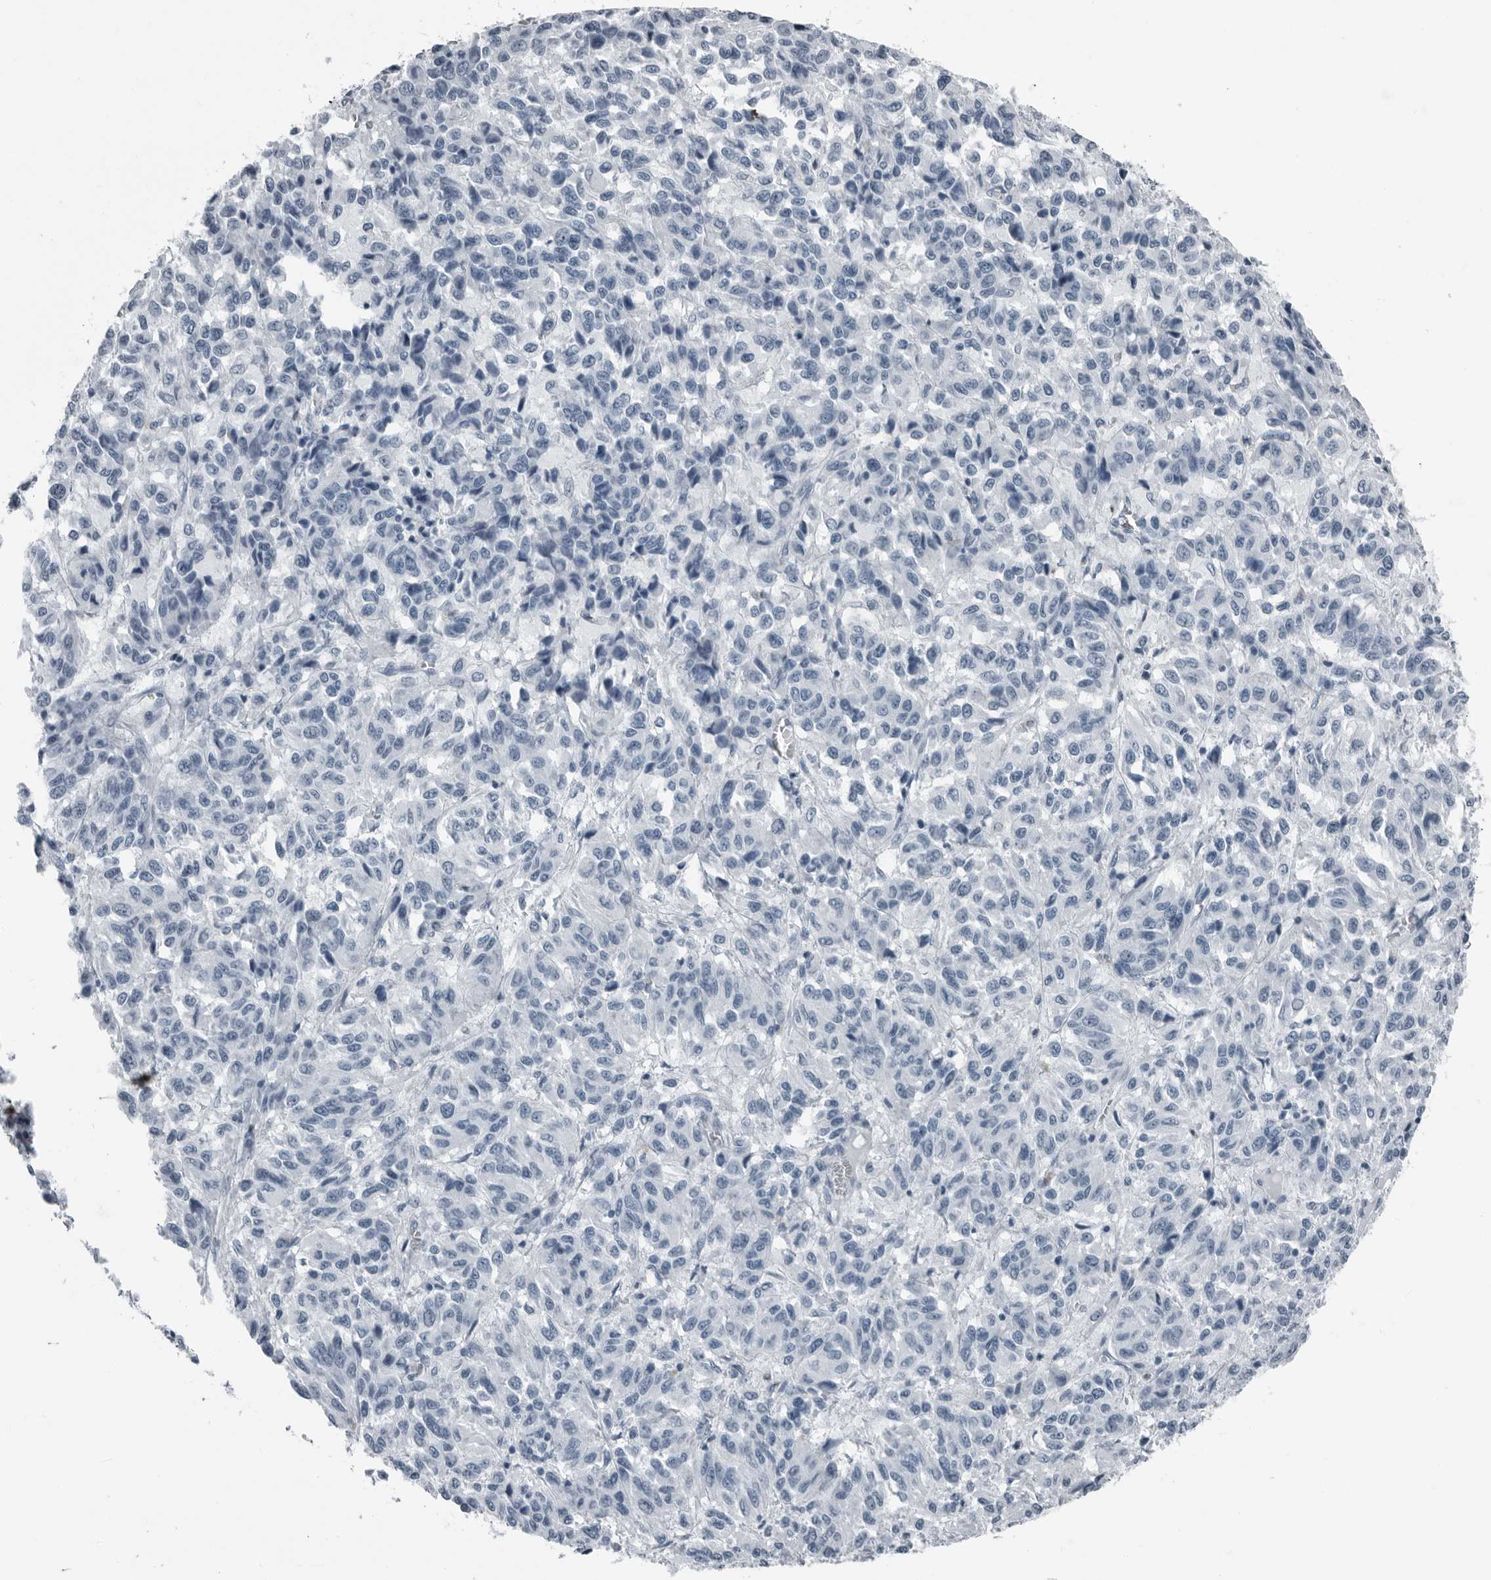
{"staining": {"intensity": "negative", "quantity": "none", "location": "none"}, "tissue": "melanoma", "cell_type": "Tumor cells", "image_type": "cancer", "snomed": [{"axis": "morphology", "description": "Malignant melanoma, Metastatic site"}, {"axis": "topography", "description": "Lung"}], "caption": "Melanoma was stained to show a protein in brown. There is no significant expression in tumor cells.", "gene": "PRSS1", "patient": {"sex": "male", "age": 64}}